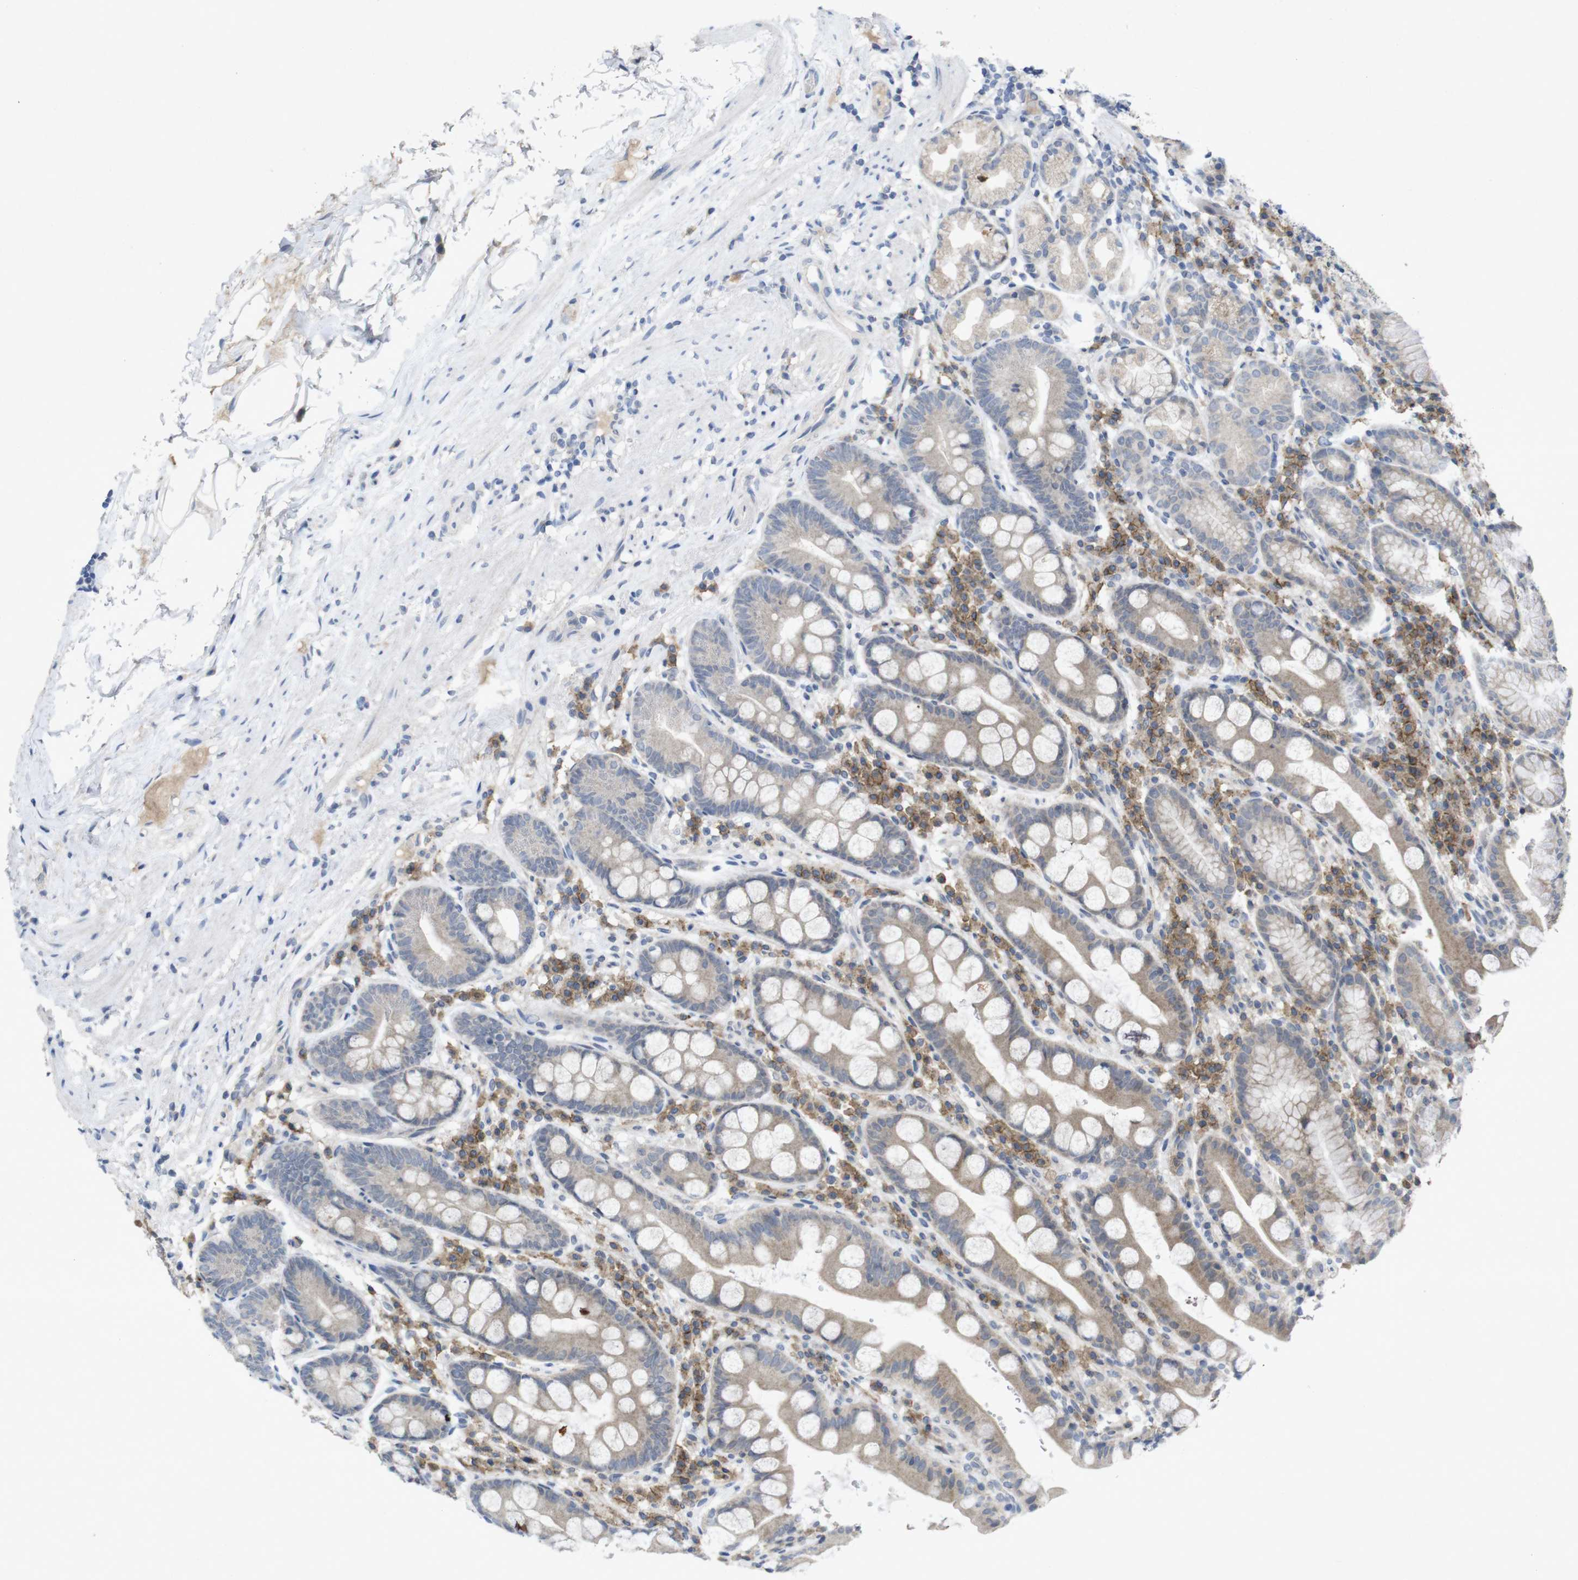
{"staining": {"intensity": "weak", "quantity": ">75%", "location": "cytoplasmic/membranous"}, "tissue": "stomach", "cell_type": "Glandular cells", "image_type": "normal", "snomed": [{"axis": "morphology", "description": "Normal tissue, NOS"}, {"axis": "topography", "description": "Stomach, lower"}], "caption": "Immunohistochemistry of unremarkable stomach demonstrates low levels of weak cytoplasmic/membranous expression in about >75% of glandular cells.", "gene": "SLAMF7", "patient": {"sex": "male", "age": 52}}